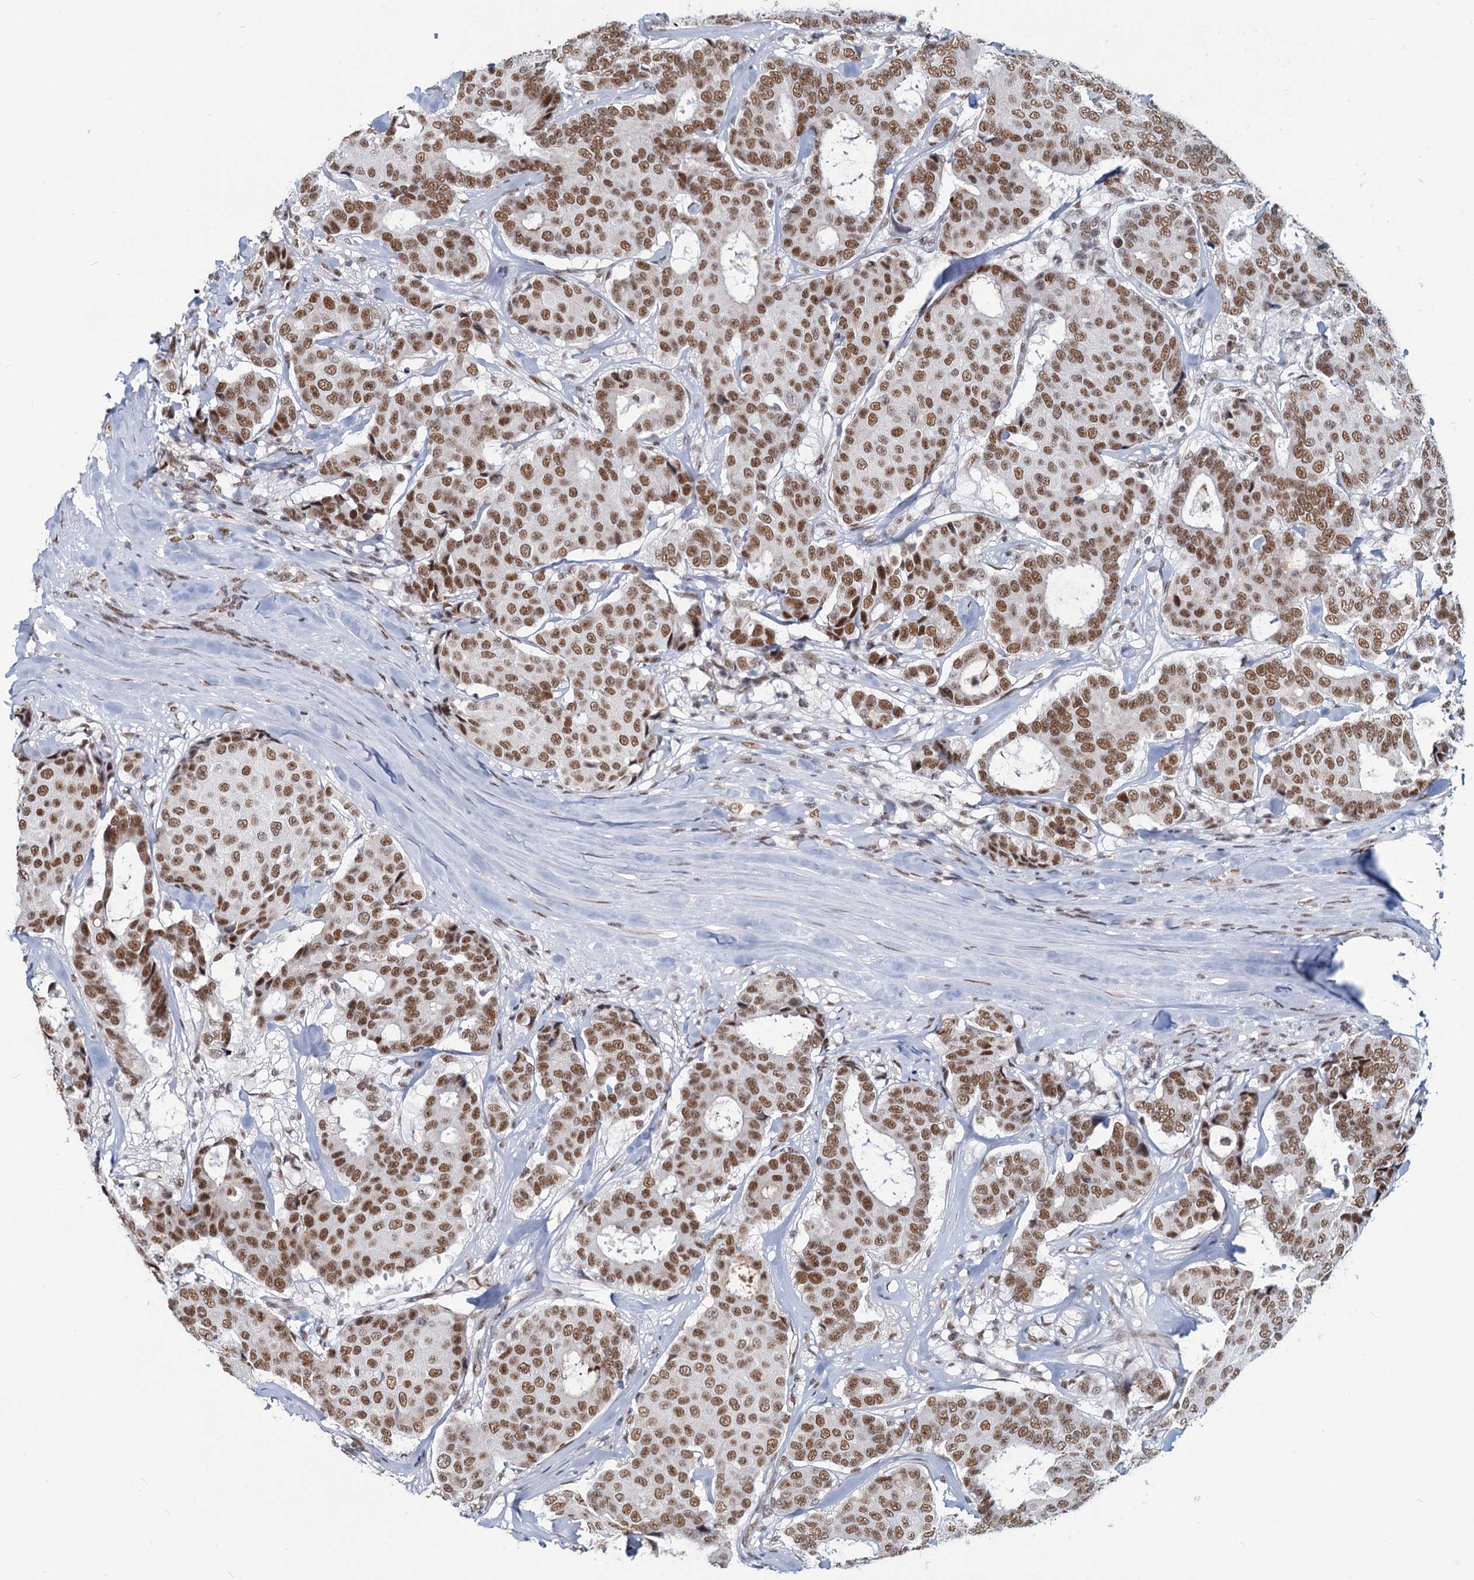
{"staining": {"intensity": "moderate", "quantity": ">75%", "location": "nuclear"}, "tissue": "breast cancer", "cell_type": "Tumor cells", "image_type": "cancer", "snomed": [{"axis": "morphology", "description": "Duct carcinoma"}, {"axis": "topography", "description": "Breast"}], "caption": "An image of human intraductal carcinoma (breast) stained for a protein exhibits moderate nuclear brown staining in tumor cells. The protein of interest is shown in brown color, while the nuclei are stained blue.", "gene": "METTL14", "patient": {"sex": "female", "age": 75}}